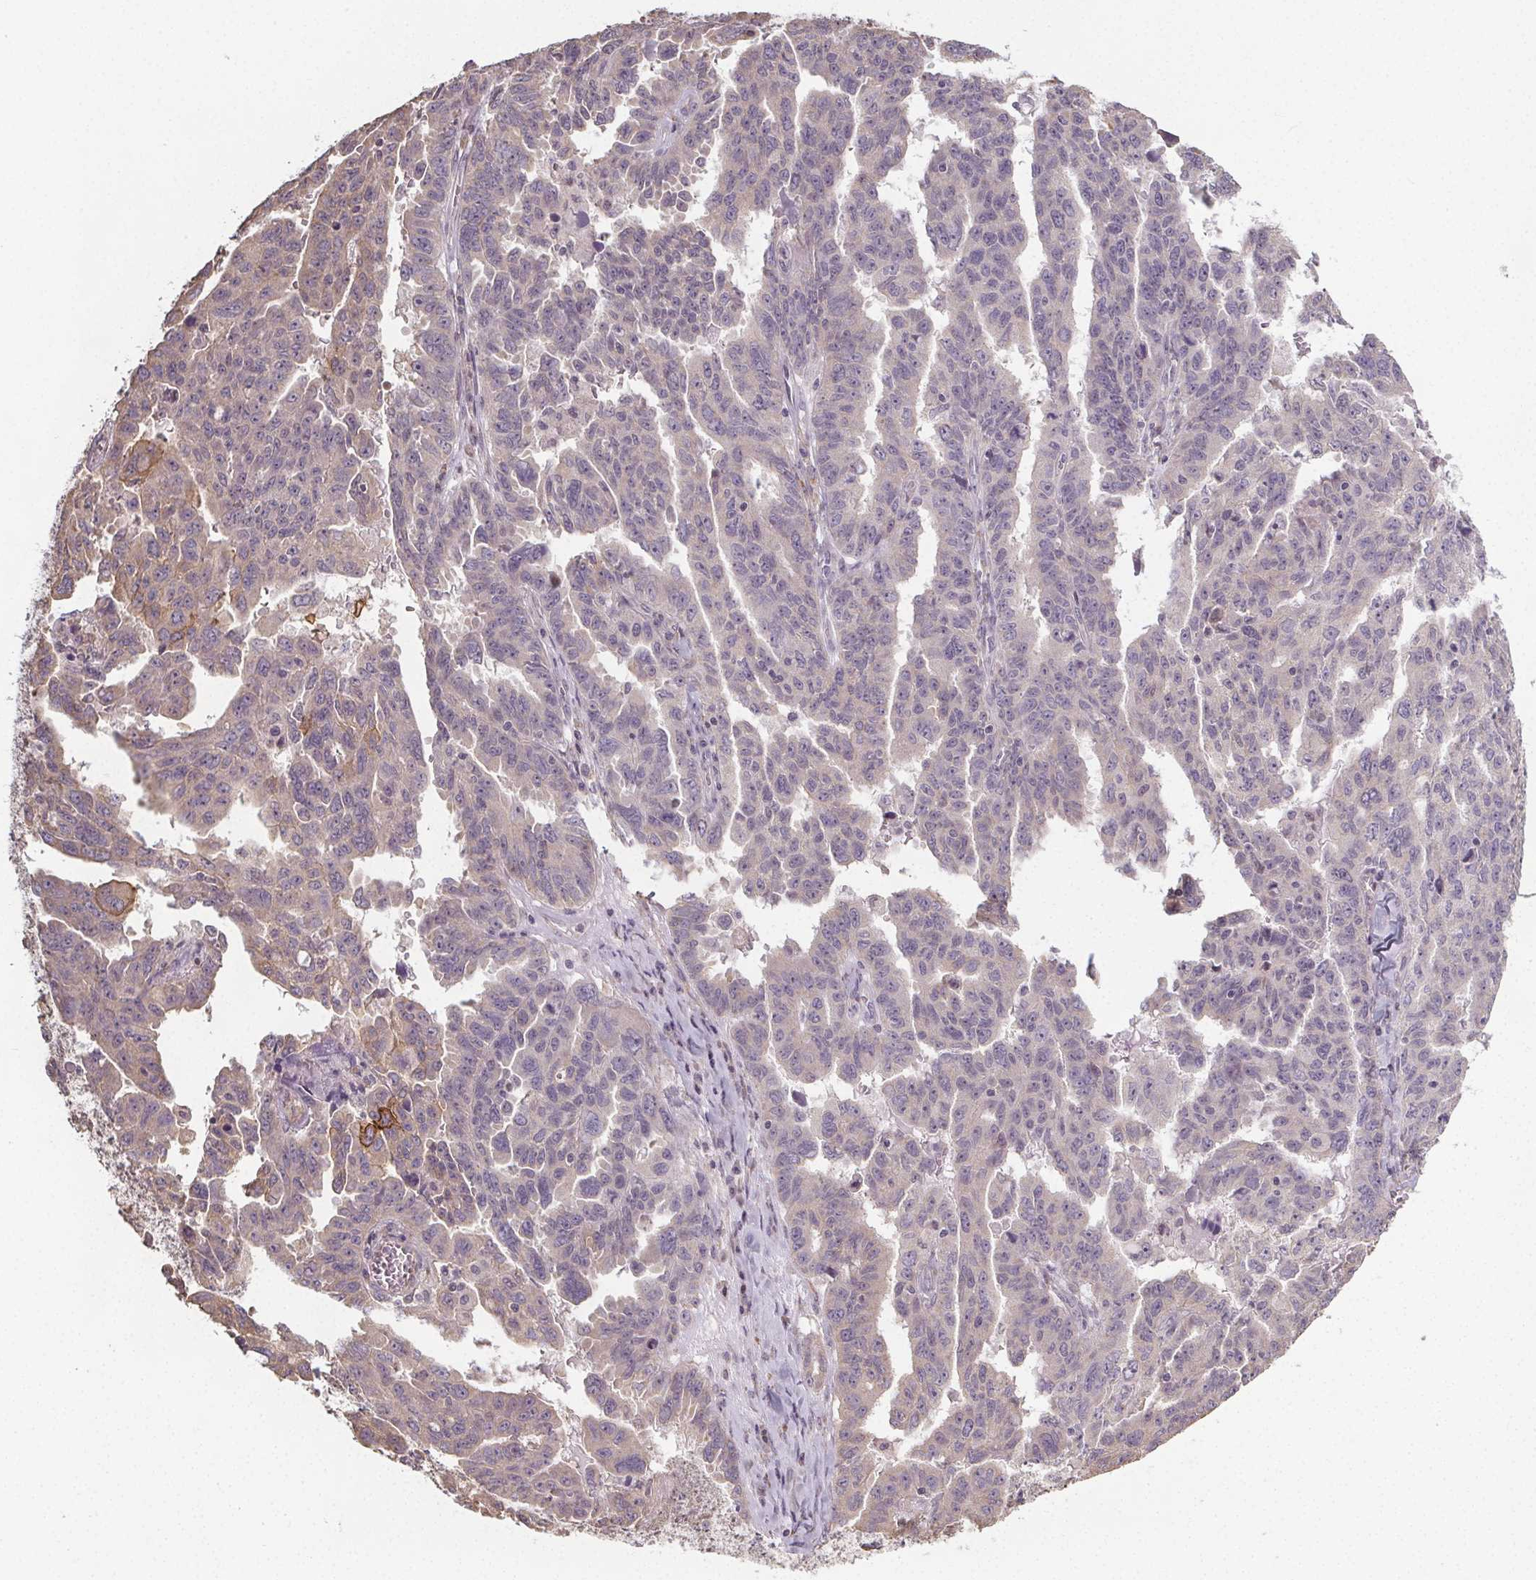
{"staining": {"intensity": "moderate", "quantity": "<25%", "location": "cytoplasmic/membranous"}, "tissue": "ovarian cancer", "cell_type": "Tumor cells", "image_type": "cancer", "snomed": [{"axis": "morphology", "description": "Adenocarcinoma, NOS"}, {"axis": "morphology", "description": "Carcinoma, endometroid"}, {"axis": "topography", "description": "Ovary"}], "caption": "Human ovarian adenocarcinoma stained with a brown dye exhibits moderate cytoplasmic/membranous positive positivity in about <25% of tumor cells.", "gene": "SLC26A2", "patient": {"sex": "female", "age": 72}}